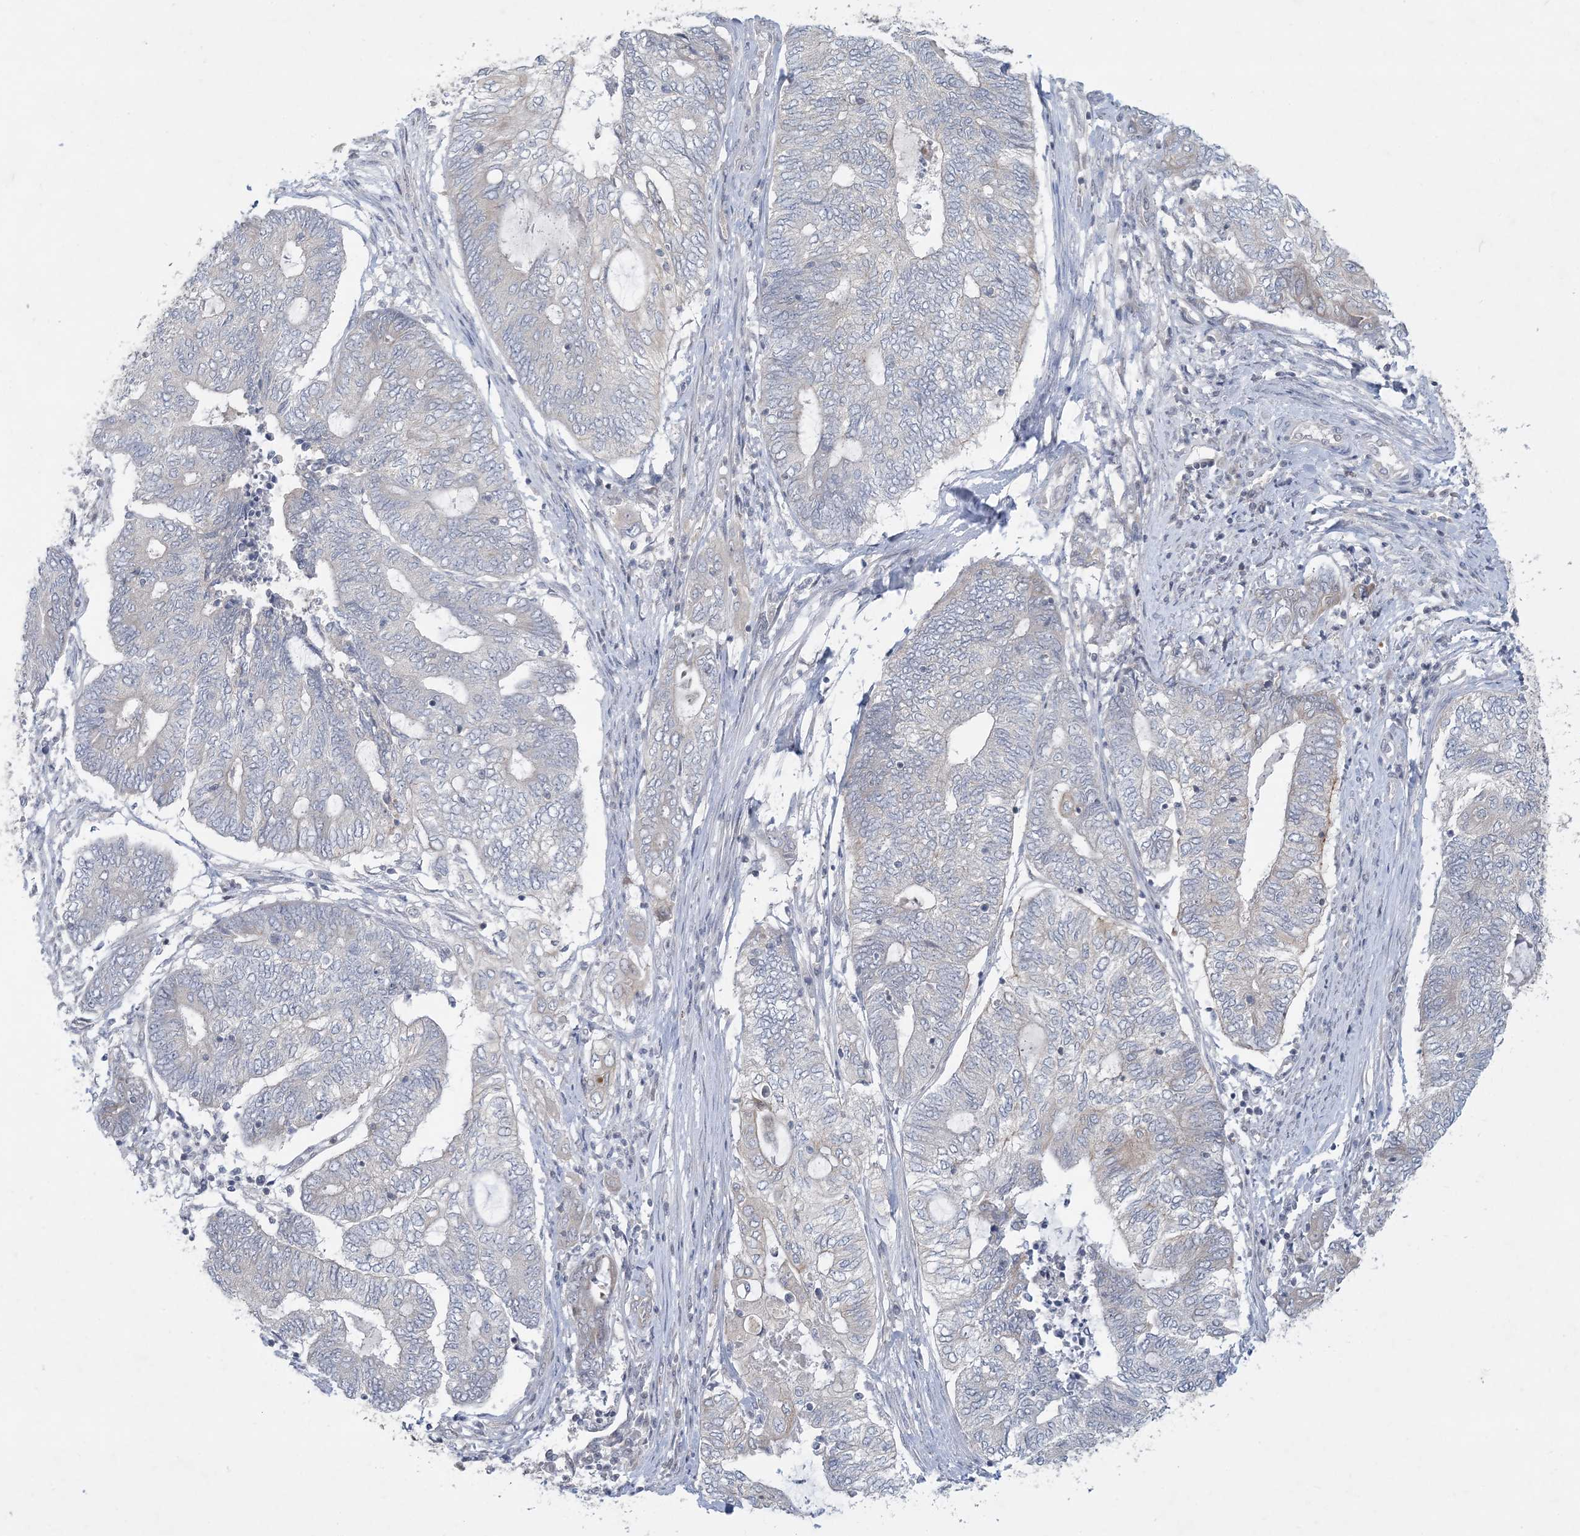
{"staining": {"intensity": "negative", "quantity": "none", "location": "none"}, "tissue": "endometrial cancer", "cell_type": "Tumor cells", "image_type": "cancer", "snomed": [{"axis": "morphology", "description": "Adenocarcinoma, NOS"}, {"axis": "topography", "description": "Uterus"}, {"axis": "topography", "description": "Endometrium"}], "caption": "This is an immunohistochemistry histopathology image of human endometrial cancer. There is no positivity in tumor cells.", "gene": "KIF3A", "patient": {"sex": "female", "age": 70}}